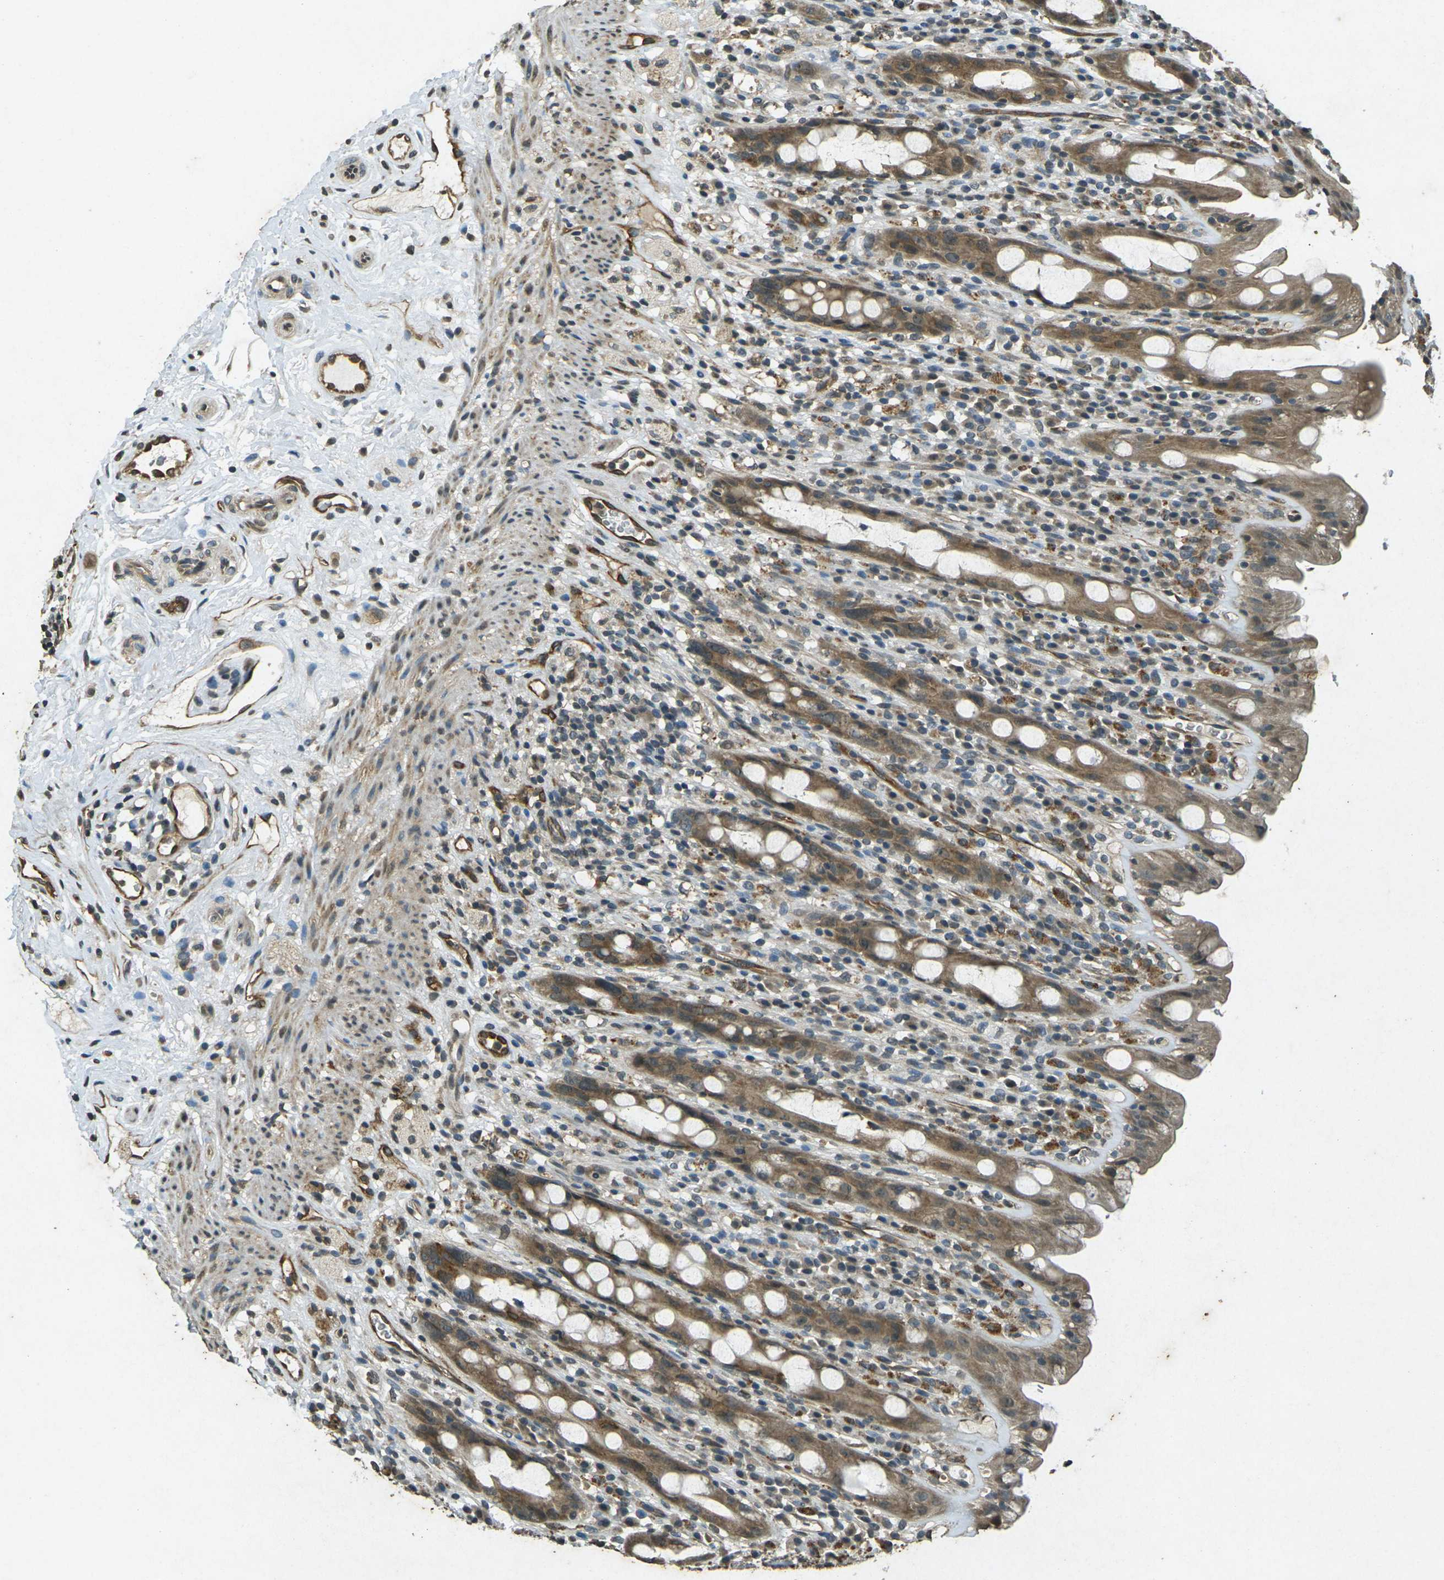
{"staining": {"intensity": "moderate", "quantity": ">75%", "location": "cytoplasmic/membranous"}, "tissue": "rectum", "cell_type": "Glandular cells", "image_type": "normal", "snomed": [{"axis": "morphology", "description": "Normal tissue, NOS"}, {"axis": "topography", "description": "Rectum"}], "caption": "Benign rectum displays moderate cytoplasmic/membranous expression in approximately >75% of glandular cells.", "gene": "PDE2A", "patient": {"sex": "male", "age": 44}}